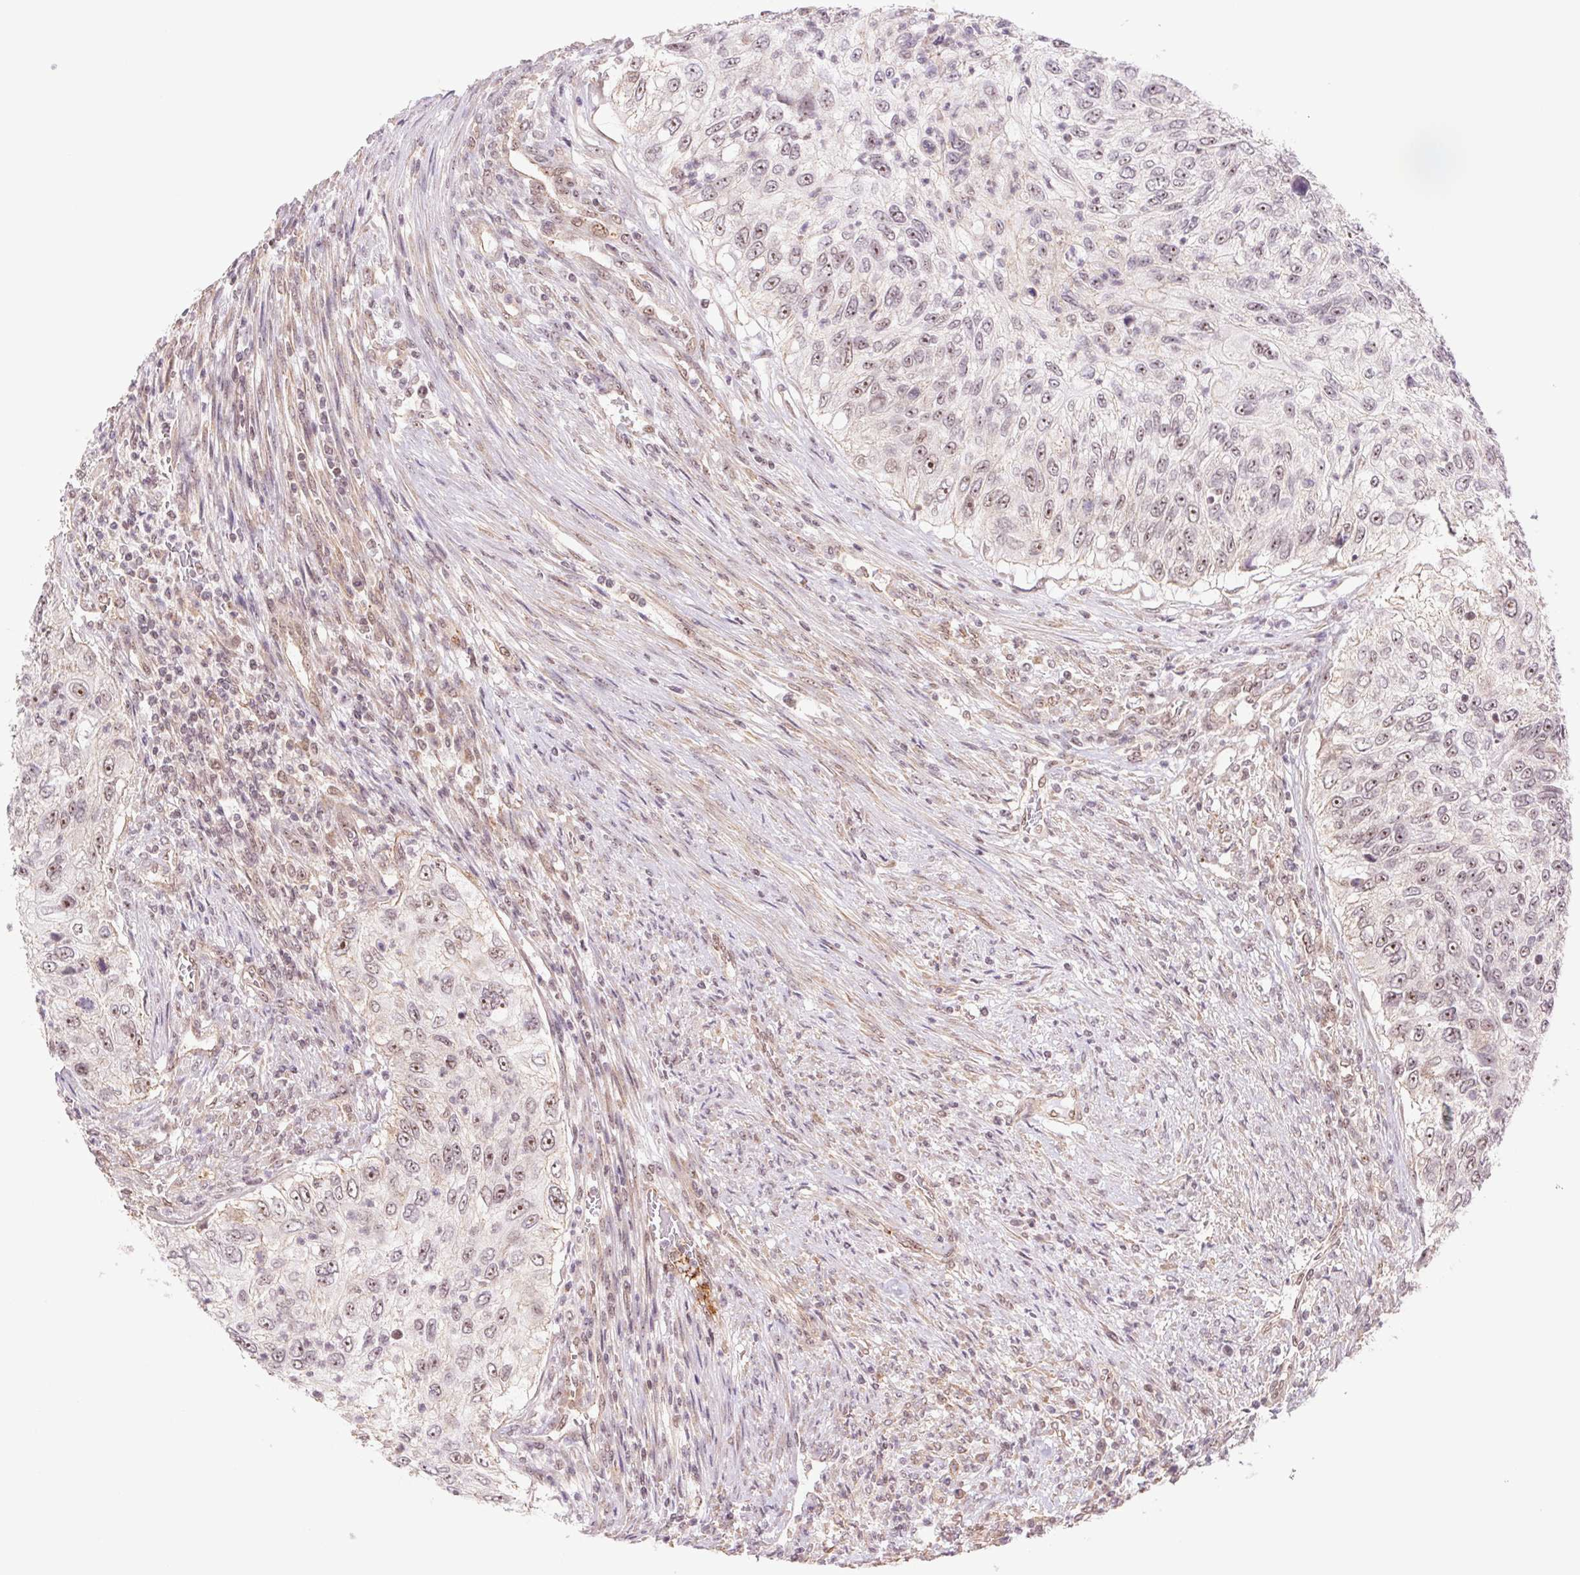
{"staining": {"intensity": "weak", "quantity": "25%-75%", "location": "nuclear"}, "tissue": "urothelial cancer", "cell_type": "Tumor cells", "image_type": "cancer", "snomed": [{"axis": "morphology", "description": "Urothelial carcinoma, High grade"}, {"axis": "topography", "description": "Urinary bladder"}], "caption": "Immunohistochemical staining of urothelial cancer exhibits weak nuclear protein positivity in approximately 25%-75% of tumor cells.", "gene": "CWC25", "patient": {"sex": "female", "age": 60}}